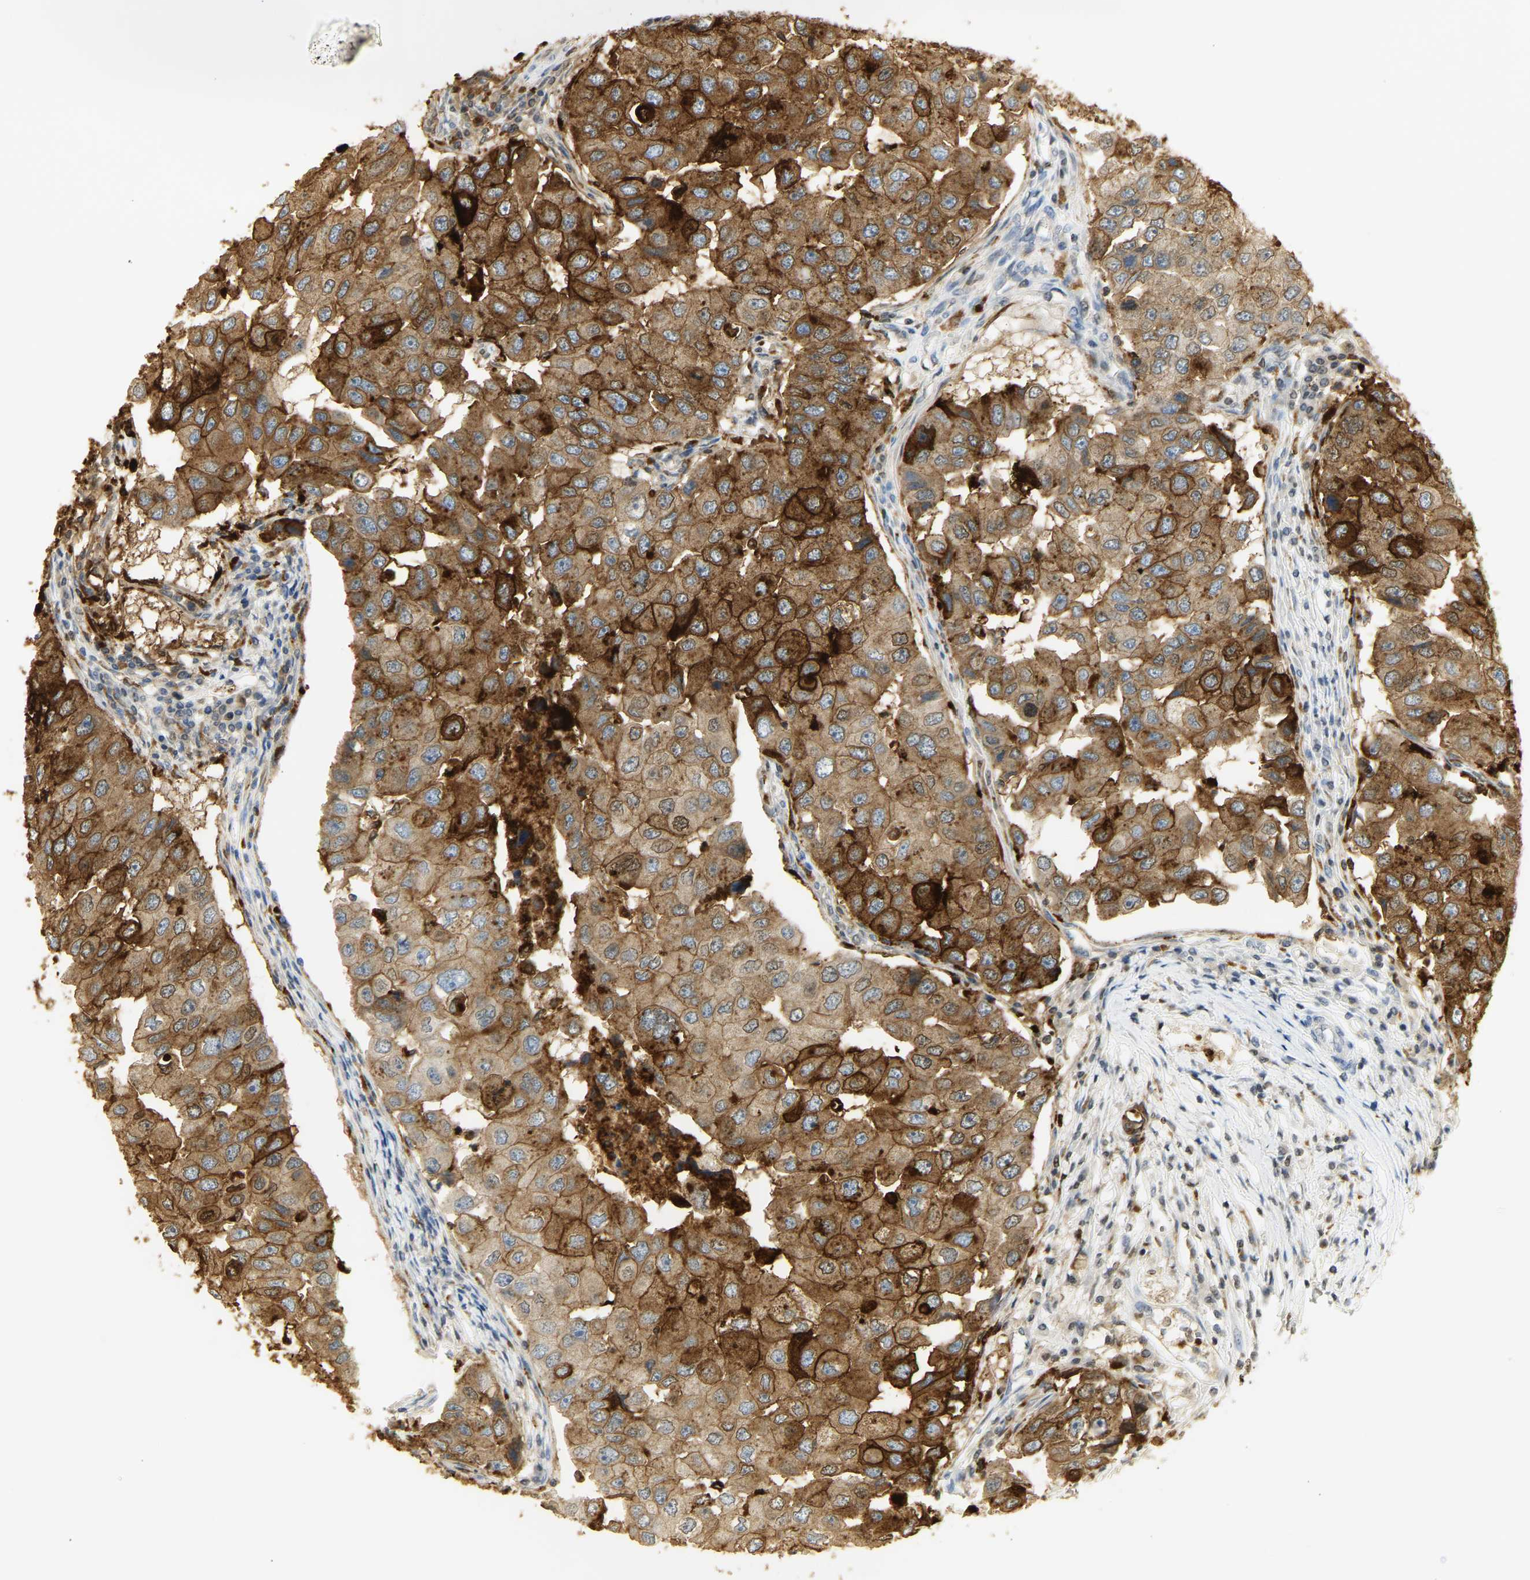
{"staining": {"intensity": "strong", "quantity": ">75%", "location": "cytoplasmic/membranous"}, "tissue": "breast cancer", "cell_type": "Tumor cells", "image_type": "cancer", "snomed": [{"axis": "morphology", "description": "Duct carcinoma"}, {"axis": "topography", "description": "Breast"}], "caption": "Breast cancer (infiltrating ductal carcinoma) stained for a protein exhibits strong cytoplasmic/membranous positivity in tumor cells.", "gene": "CEACAM5", "patient": {"sex": "female", "age": 27}}